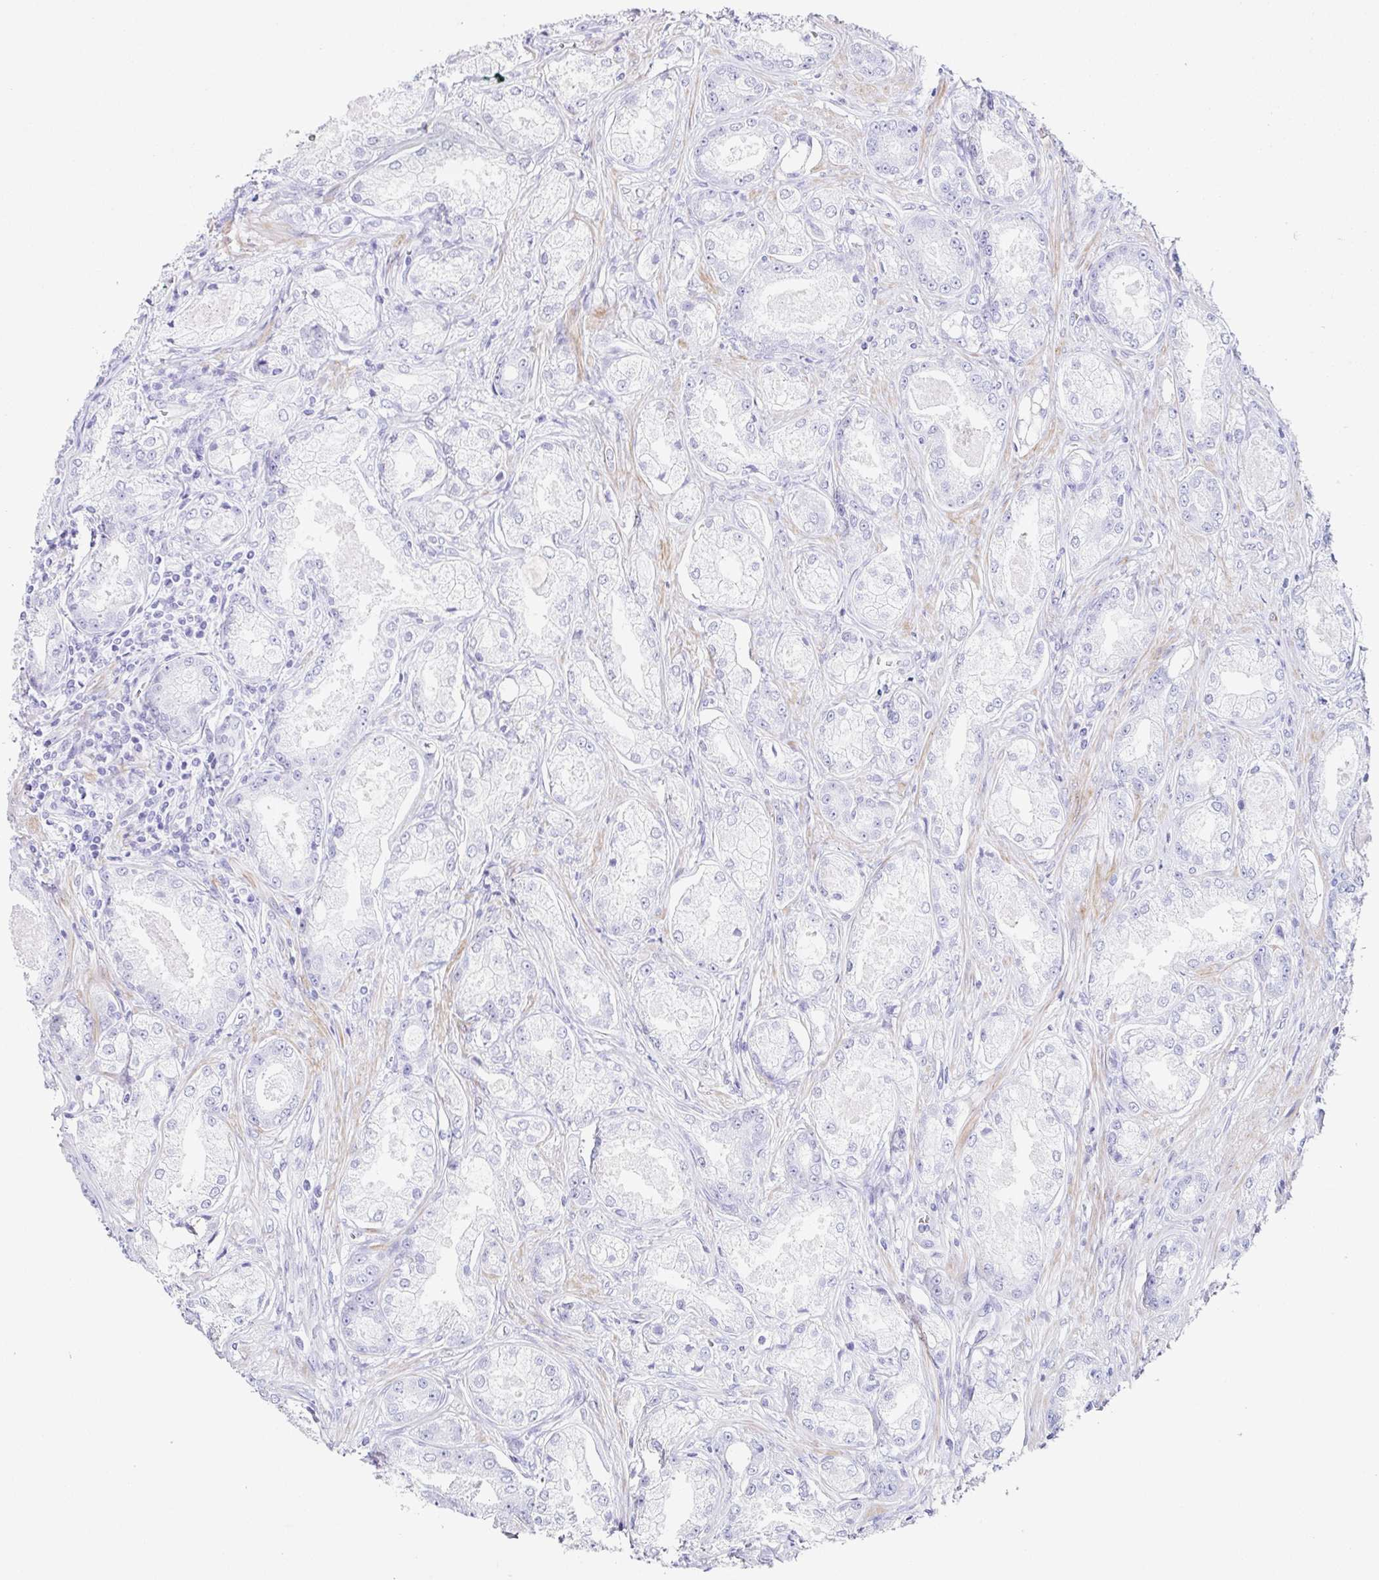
{"staining": {"intensity": "negative", "quantity": "none", "location": "none"}, "tissue": "prostate cancer", "cell_type": "Tumor cells", "image_type": "cancer", "snomed": [{"axis": "morphology", "description": "Adenocarcinoma, Low grade"}, {"axis": "topography", "description": "Prostate"}], "caption": "There is no significant staining in tumor cells of prostate adenocarcinoma (low-grade).", "gene": "CLDND2", "patient": {"sex": "male", "age": 68}}